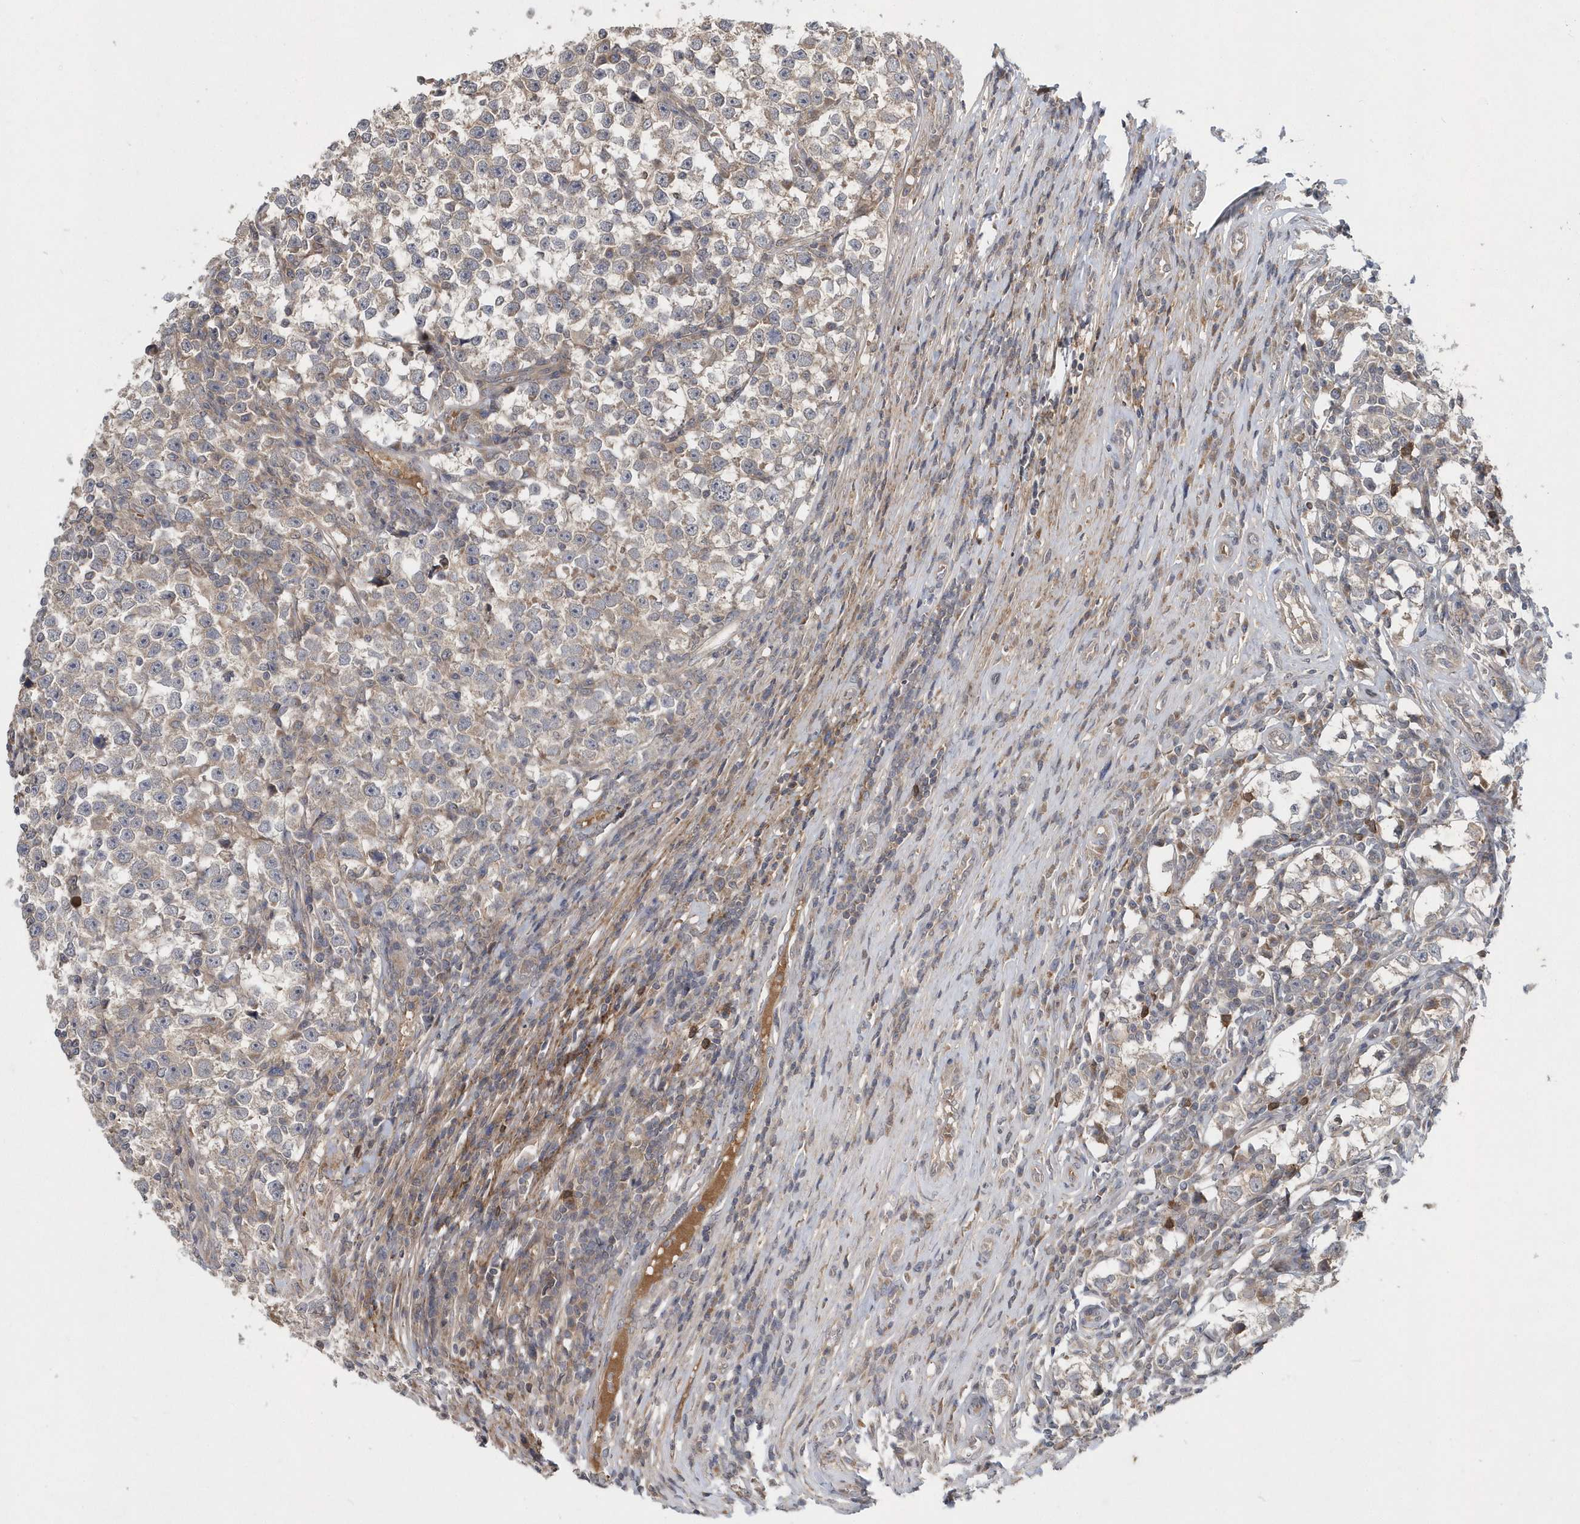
{"staining": {"intensity": "weak", "quantity": "<25%", "location": "cytoplasmic/membranous"}, "tissue": "testis cancer", "cell_type": "Tumor cells", "image_type": "cancer", "snomed": [{"axis": "morphology", "description": "Normal tissue, NOS"}, {"axis": "morphology", "description": "Seminoma, NOS"}, {"axis": "topography", "description": "Testis"}], "caption": "Immunohistochemistry of testis seminoma reveals no staining in tumor cells.", "gene": "HMGCS1", "patient": {"sex": "male", "age": 43}}